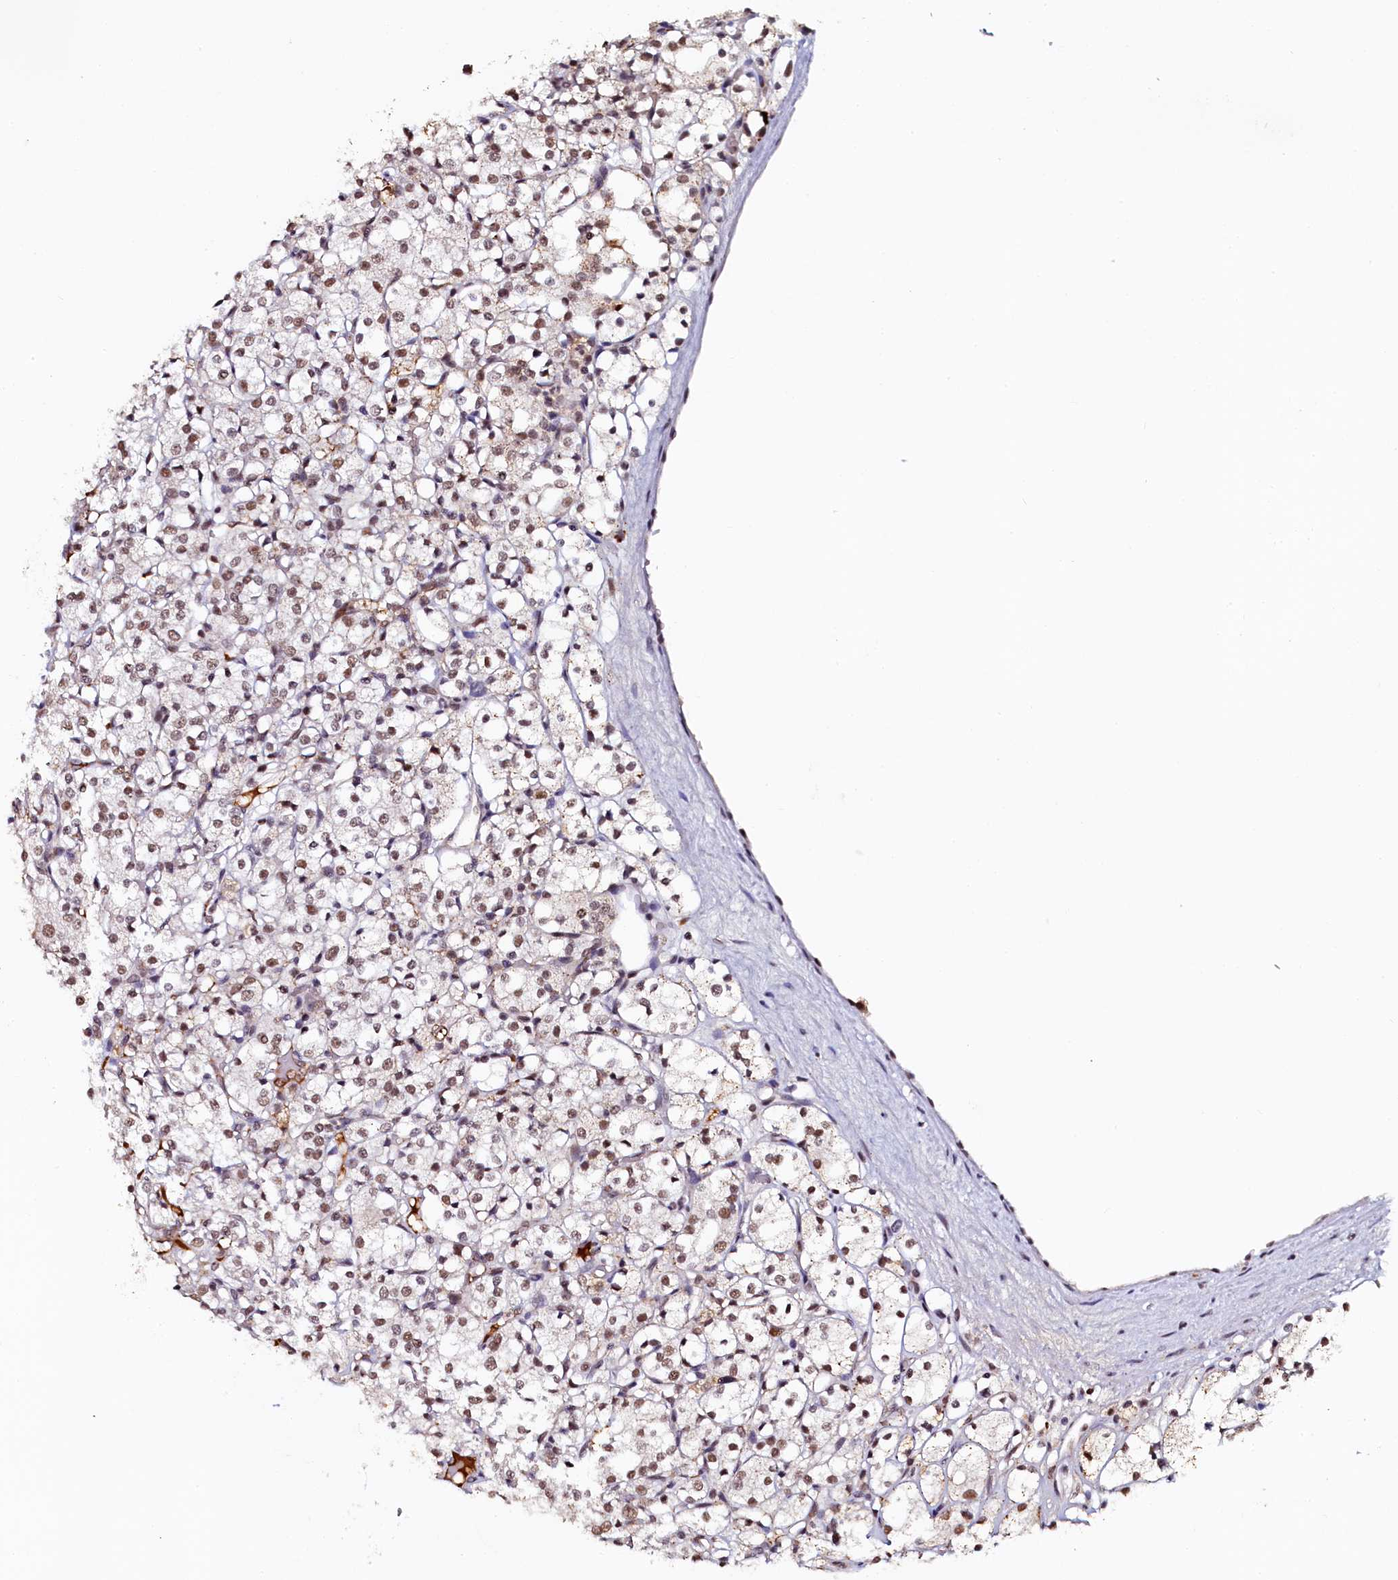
{"staining": {"intensity": "moderate", "quantity": "25%-75%", "location": "nuclear"}, "tissue": "renal cancer", "cell_type": "Tumor cells", "image_type": "cancer", "snomed": [{"axis": "morphology", "description": "Adenocarcinoma, NOS"}, {"axis": "topography", "description": "Kidney"}], "caption": "Moderate nuclear positivity is seen in about 25%-75% of tumor cells in renal cancer (adenocarcinoma).", "gene": "INTS14", "patient": {"sex": "male", "age": 77}}